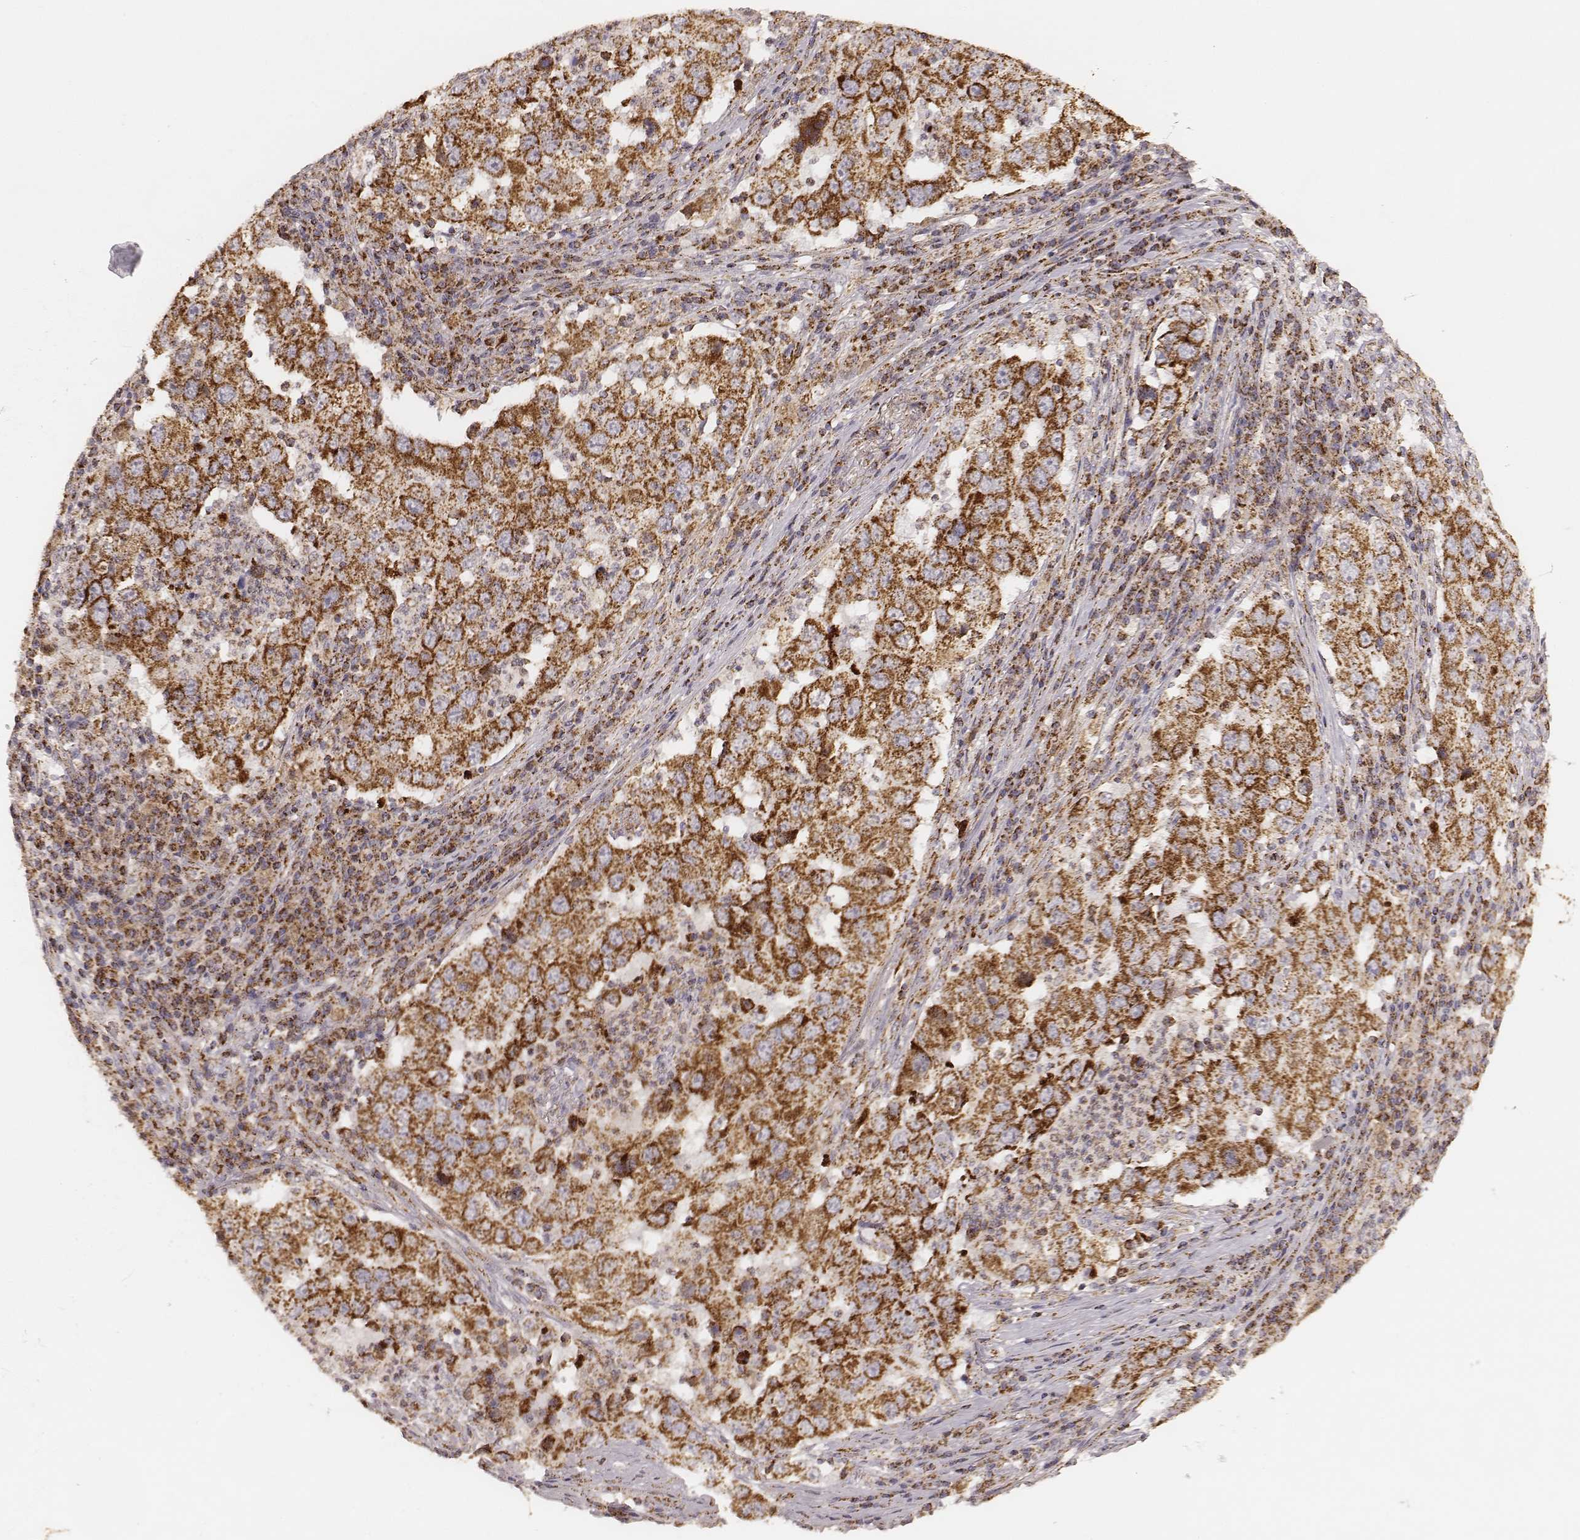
{"staining": {"intensity": "strong", "quantity": ">75%", "location": "cytoplasmic/membranous"}, "tissue": "lung cancer", "cell_type": "Tumor cells", "image_type": "cancer", "snomed": [{"axis": "morphology", "description": "Adenocarcinoma, NOS"}, {"axis": "topography", "description": "Lung"}], "caption": "Tumor cells exhibit high levels of strong cytoplasmic/membranous expression in approximately >75% of cells in adenocarcinoma (lung).", "gene": "CS", "patient": {"sex": "male", "age": 73}}